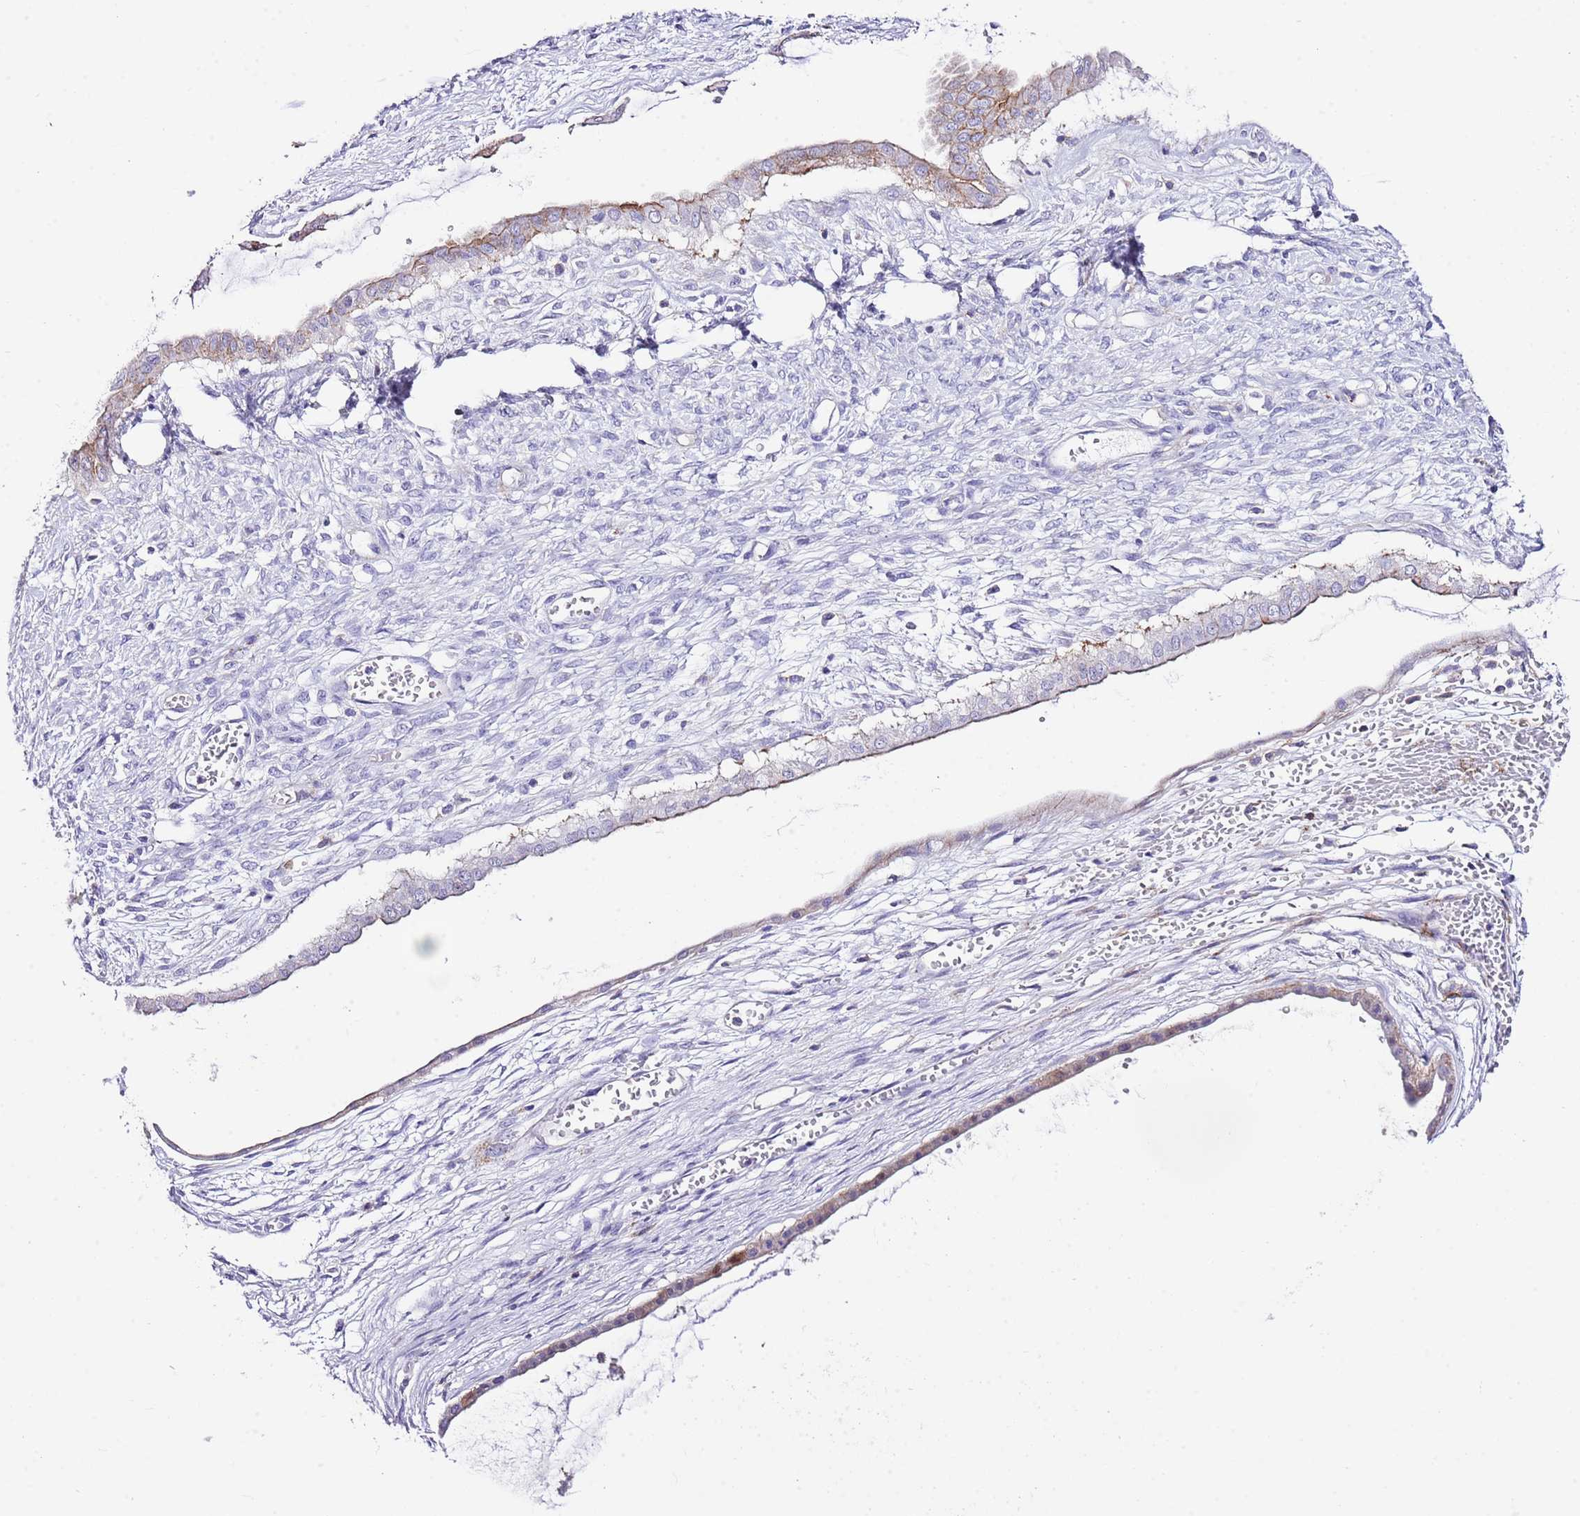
{"staining": {"intensity": "moderate", "quantity": "<25%", "location": "cytoplasmic/membranous"}, "tissue": "ovarian cancer", "cell_type": "Tumor cells", "image_type": "cancer", "snomed": [{"axis": "morphology", "description": "Cystadenocarcinoma, mucinous, NOS"}, {"axis": "topography", "description": "Ovary"}], "caption": "There is low levels of moderate cytoplasmic/membranous positivity in tumor cells of ovarian mucinous cystadenocarcinoma, as demonstrated by immunohistochemical staining (brown color).", "gene": "ALDH3A1", "patient": {"sex": "female", "age": 73}}